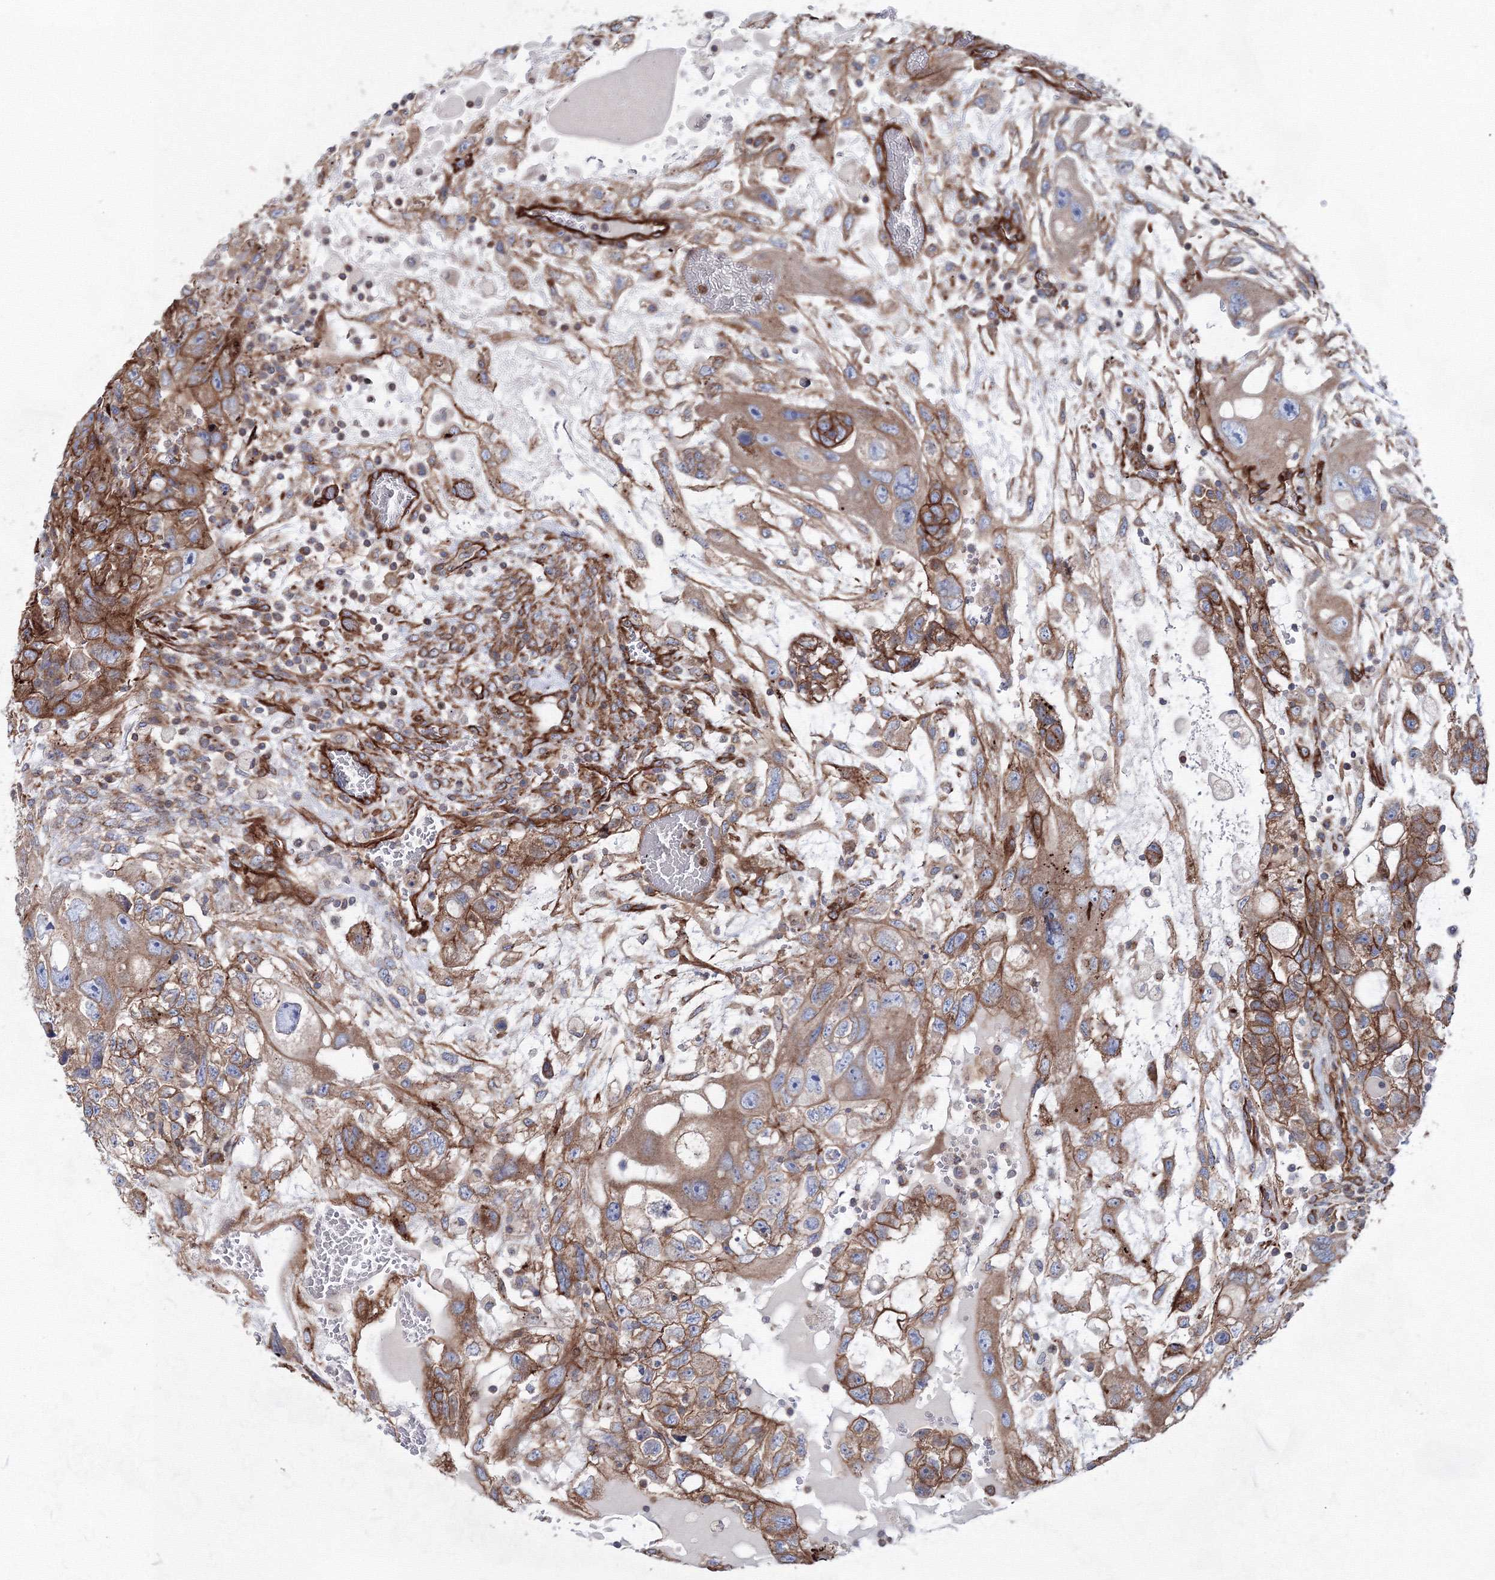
{"staining": {"intensity": "moderate", "quantity": ">75%", "location": "cytoplasmic/membranous"}, "tissue": "testis cancer", "cell_type": "Tumor cells", "image_type": "cancer", "snomed": [{"axis": "morphology", "description": "Carcinoma, Embryonal, NOS"}, {"axis": "topography", "description": "Testis"}], "caption": "There is medium levels of moderate cytoplasmic/membranous expression in tumor cells of testis cancer, as demonstrated by immunohistochemical staining (brown color).", "gene": "ANKRD37", "patient": {"sex": "male", "age": 36}}